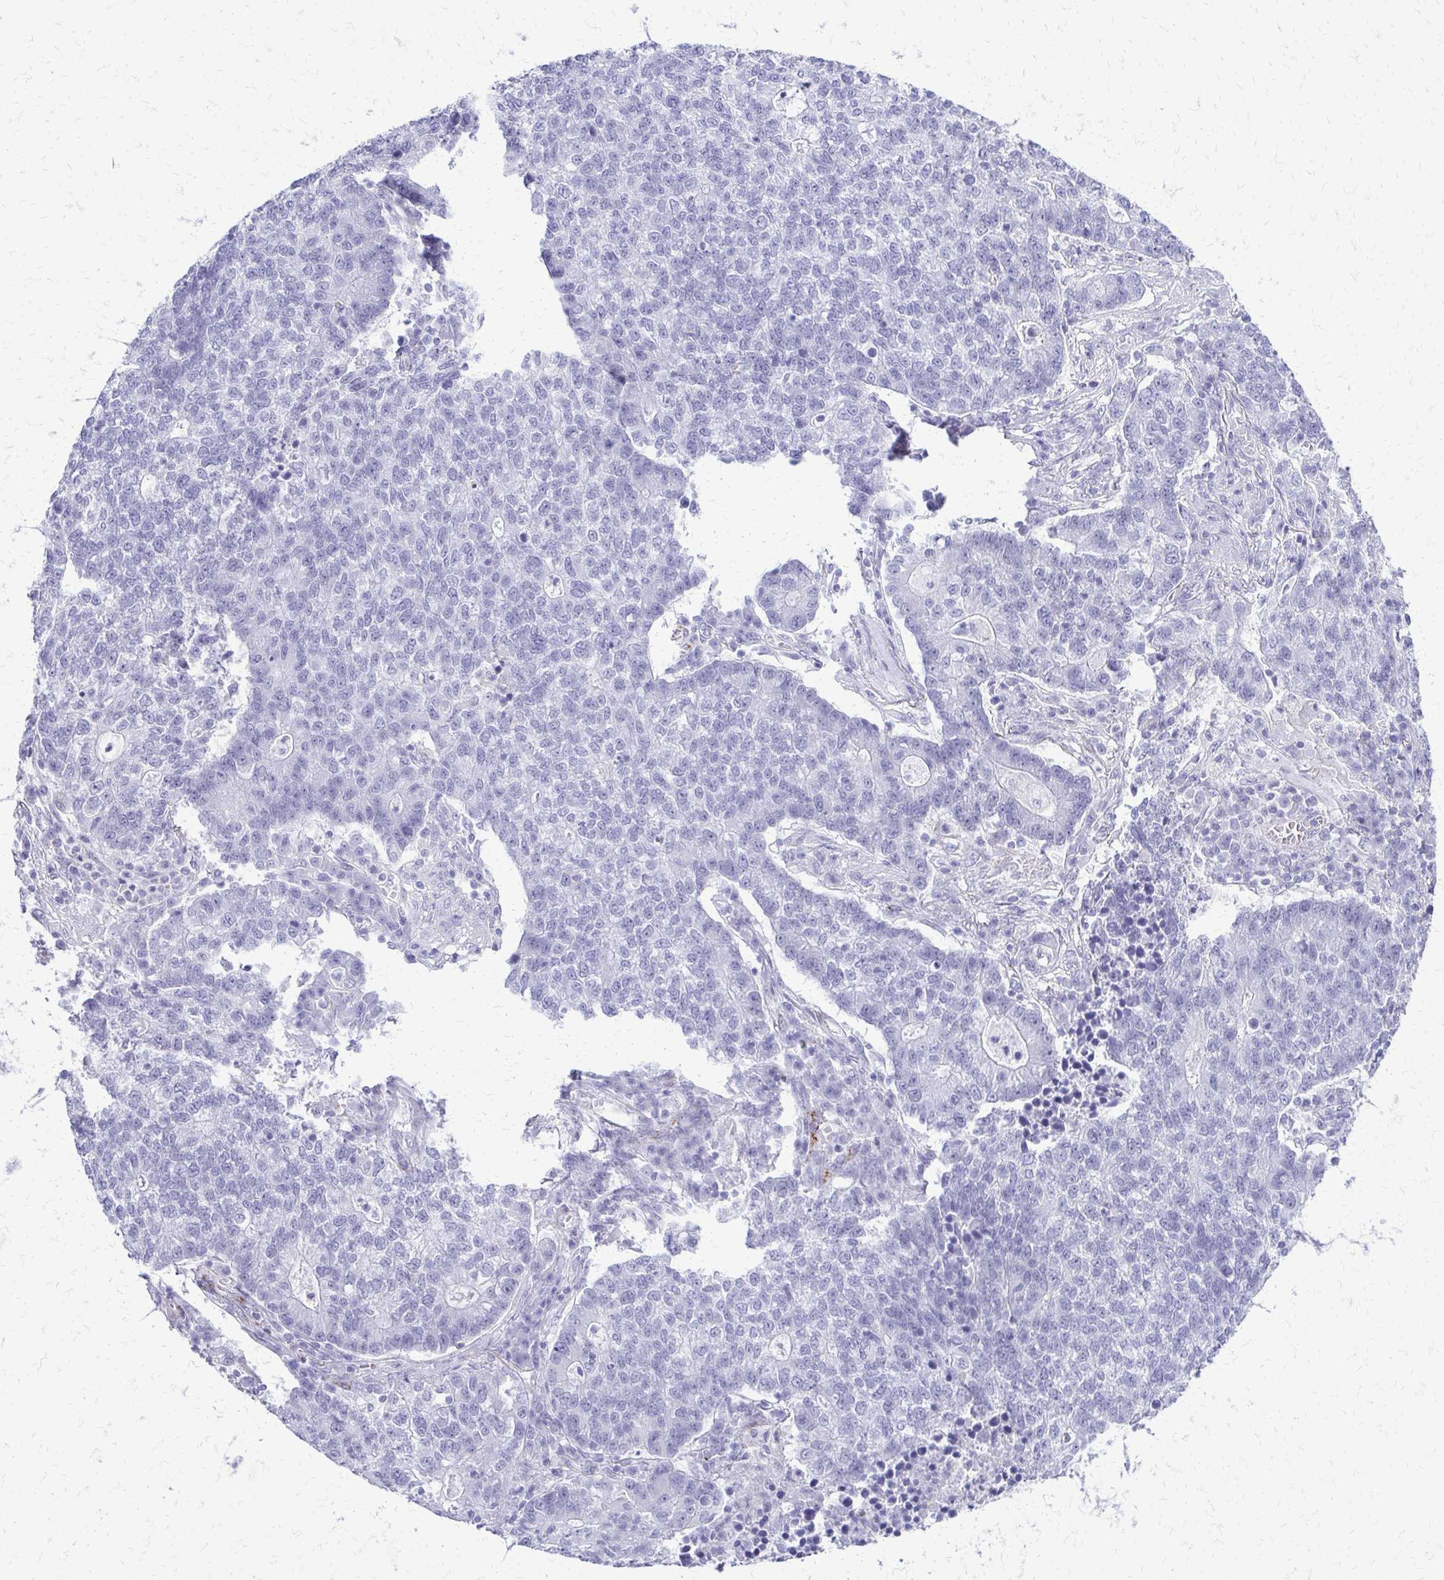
{"staining": {"intensity": "negative", "quantity": "none", "location": "none"}, "tissue": "lung cancer", "cell_type": "Tumor cells", "image_type": "cancer", "snomed": [{"axis": "morphology", "description": "Adenocarcinoma, NOS"}, {"axis": "topography", "description": "Lung"}], "caption": "The image reveals no staining of tumor cells in lung cancer (adenocarcinoma).", "gene": "FAM162B", "patient": {"sex": "male", "age": 57}}